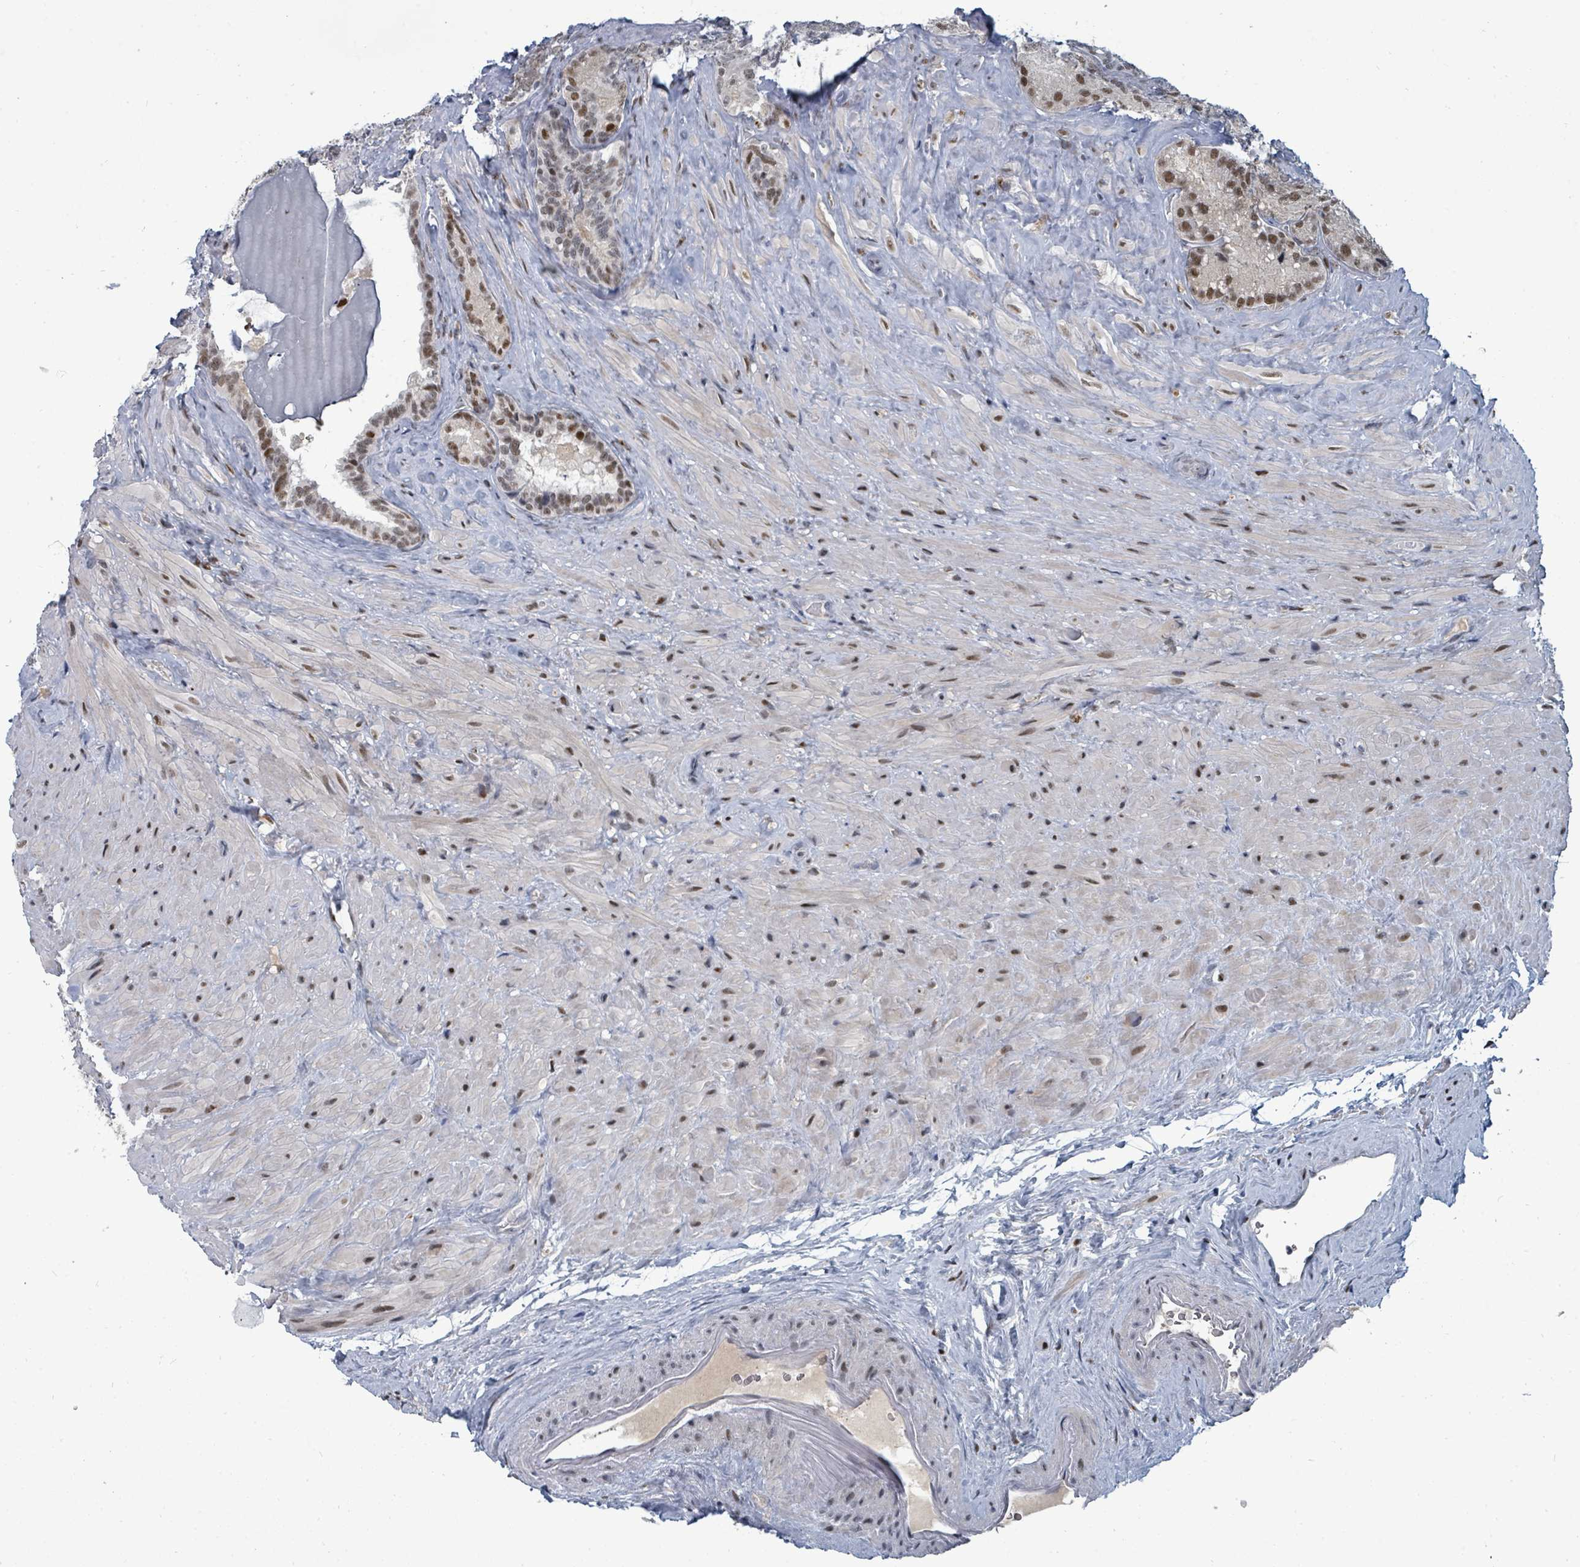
{"staining": {"intensity": "moderate", "quantity": ">75%", "location": "nuclear"}, "tissue": "seminal vesicle", "cell_type": "Glandular cells", "image_type": "normal", "snomed": [{"axis": "morphology", "description": "Normal tissue, NOS"}, {"axis": "topography", "description": "Seminal veicle"}], "caption": "Immunohistochemistry (DAB) staining of normal human seminal vesicle displays moderate nuclear protein staining in about >75% of glandular cells. (IHC, brightfield microscopy, high magnification).", "gene": "UCK1", "patient": {"sex": "male", "age": 62}}